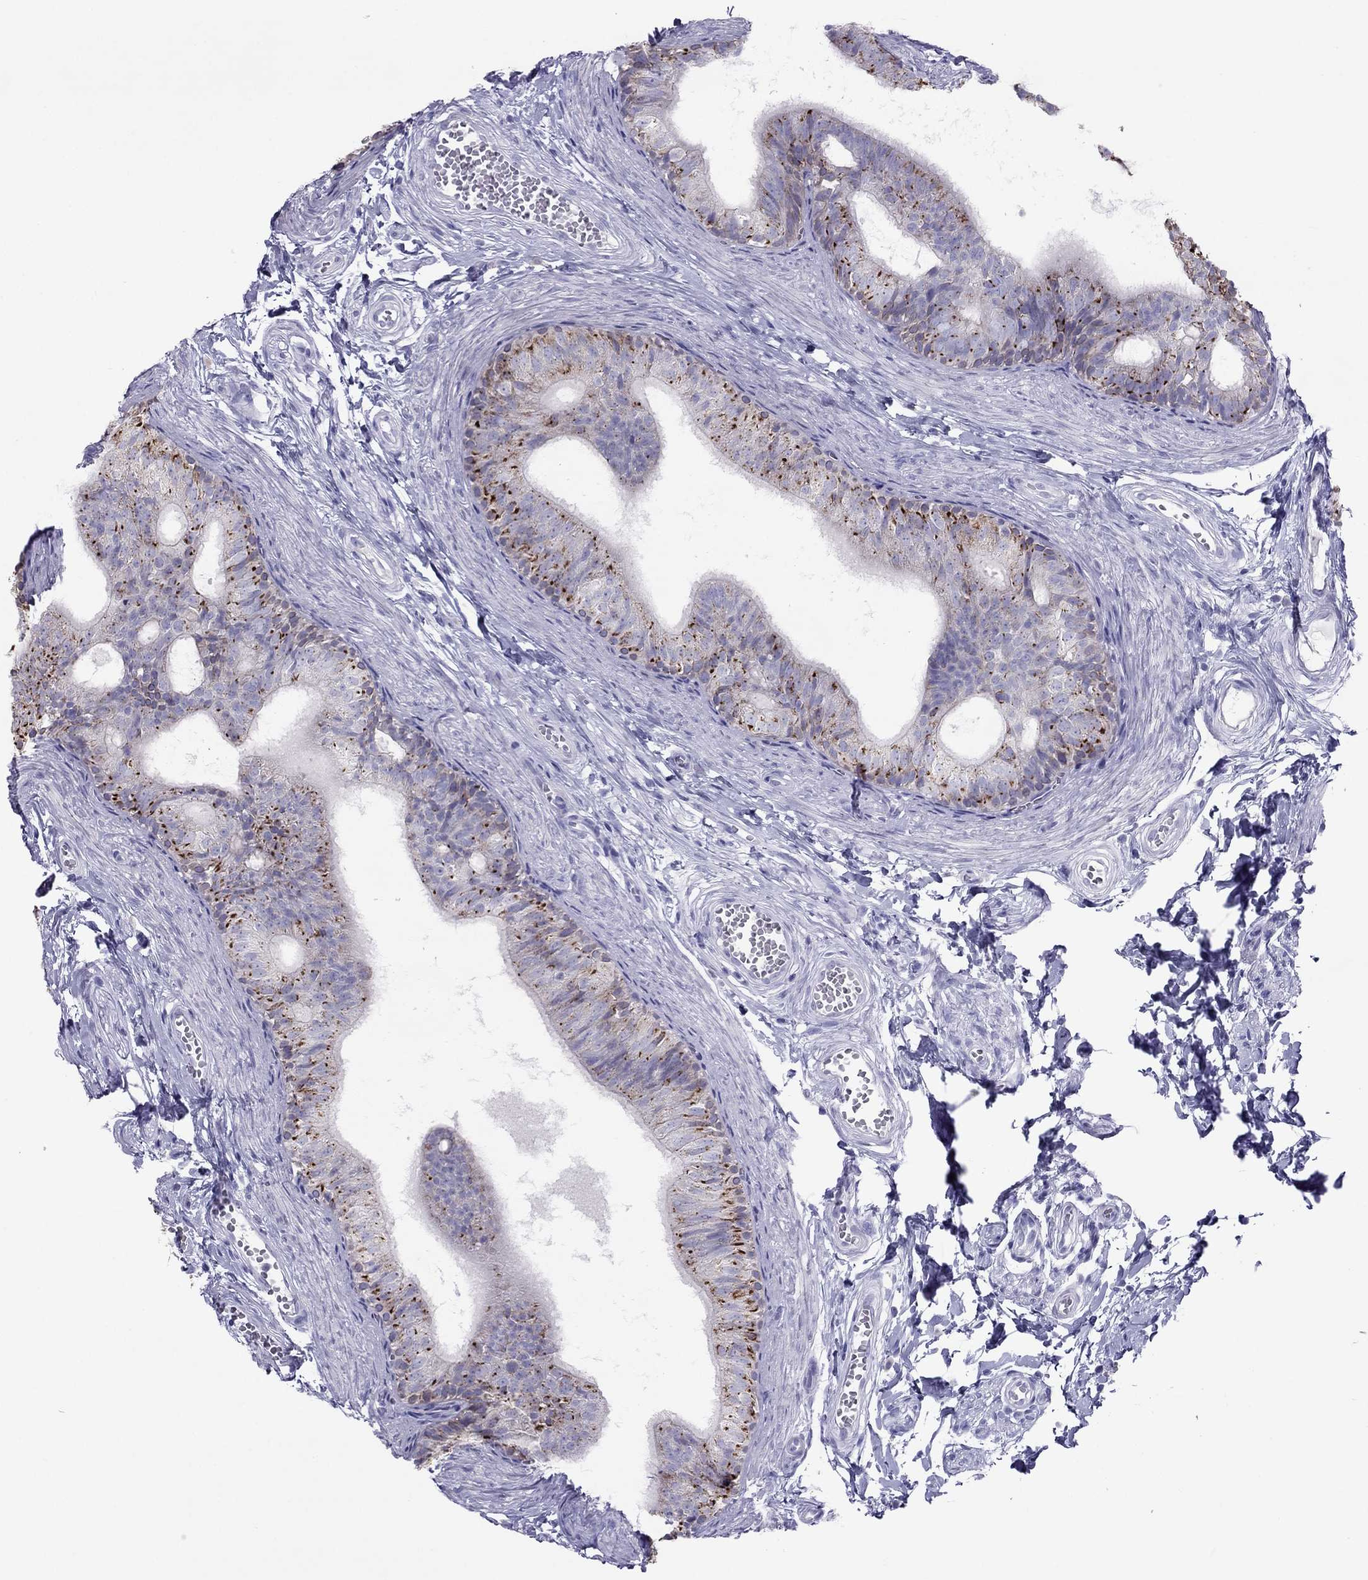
{"staining": {"intensity": "negative", "quantity": "none", "location": "none"}, "tissue": "epididymis", "cell_type": "Glandular cells", "image_type": "normal", "snomed": [{"axis": "morphology", "description": "Normal tissue, NOS"}, {"axis": "topography", "description": "Epididymis"}], "caption": "Immunohistochemistry (IHC) of unremarkable epididymis shows no expression in glandular cells. Nuclei are stained in blue.", "gene": "MAEL", "patient": {"sex": "male", "age": 22}}